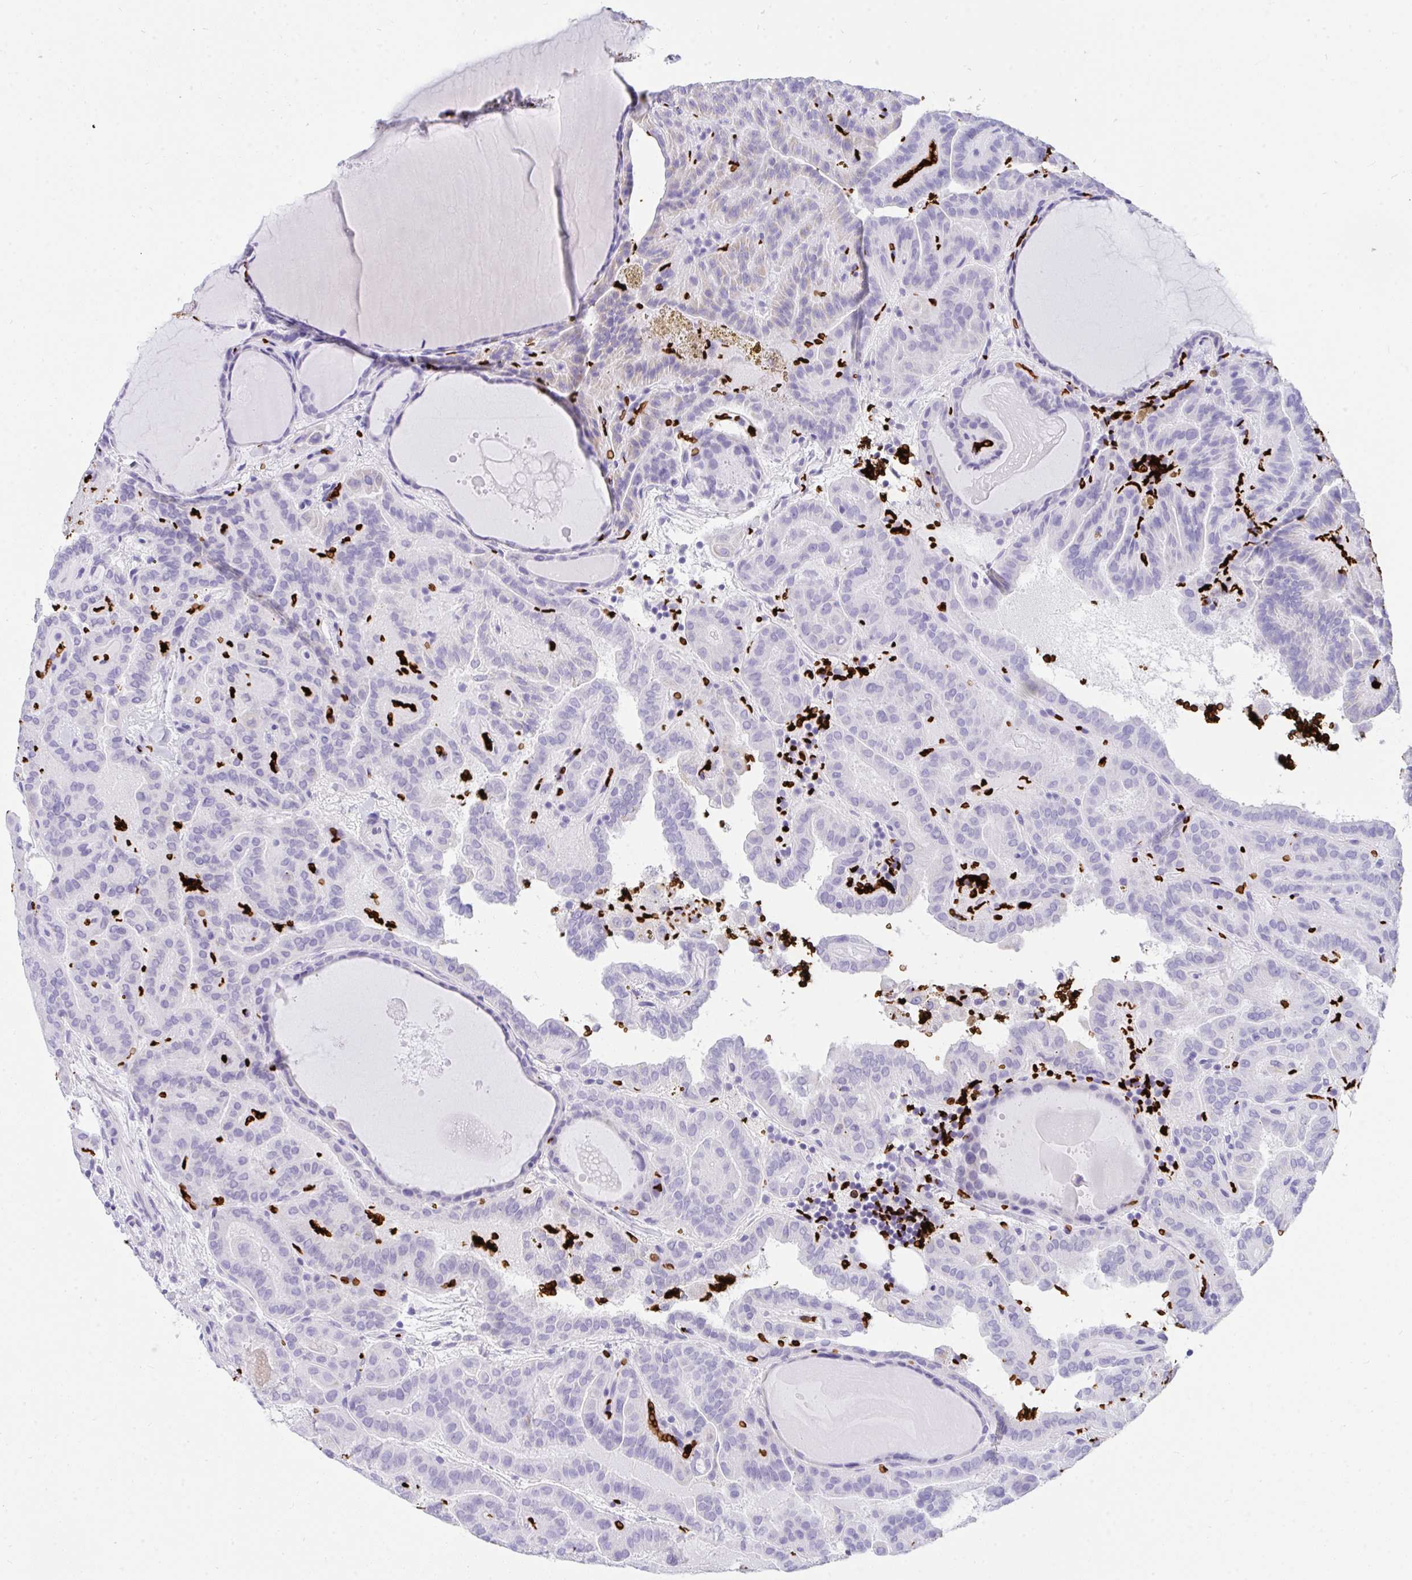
{"staining": {"intensity": "negative", "quantity": "none", "location": "none"}, "tissue": "thyroid cancer", "cell_type": "Tumor cells", "image_type": "cancer", "snomed": [{"axis": "morphology", "description": "Papillary adenocarcinoma, NOS"}, {"axis": "topography", "description": "Thyroid gland"}], "caption": "This histopathology image is of thyroid cancer (papillary adenocarcinoma) stained with immunohistochemistry to label a protein in brown with the nuclei are counter-stained blue. There is no staining in tumor cells.", "gene": "ANK1", "patient": {"sex": "female", "age": 46}}